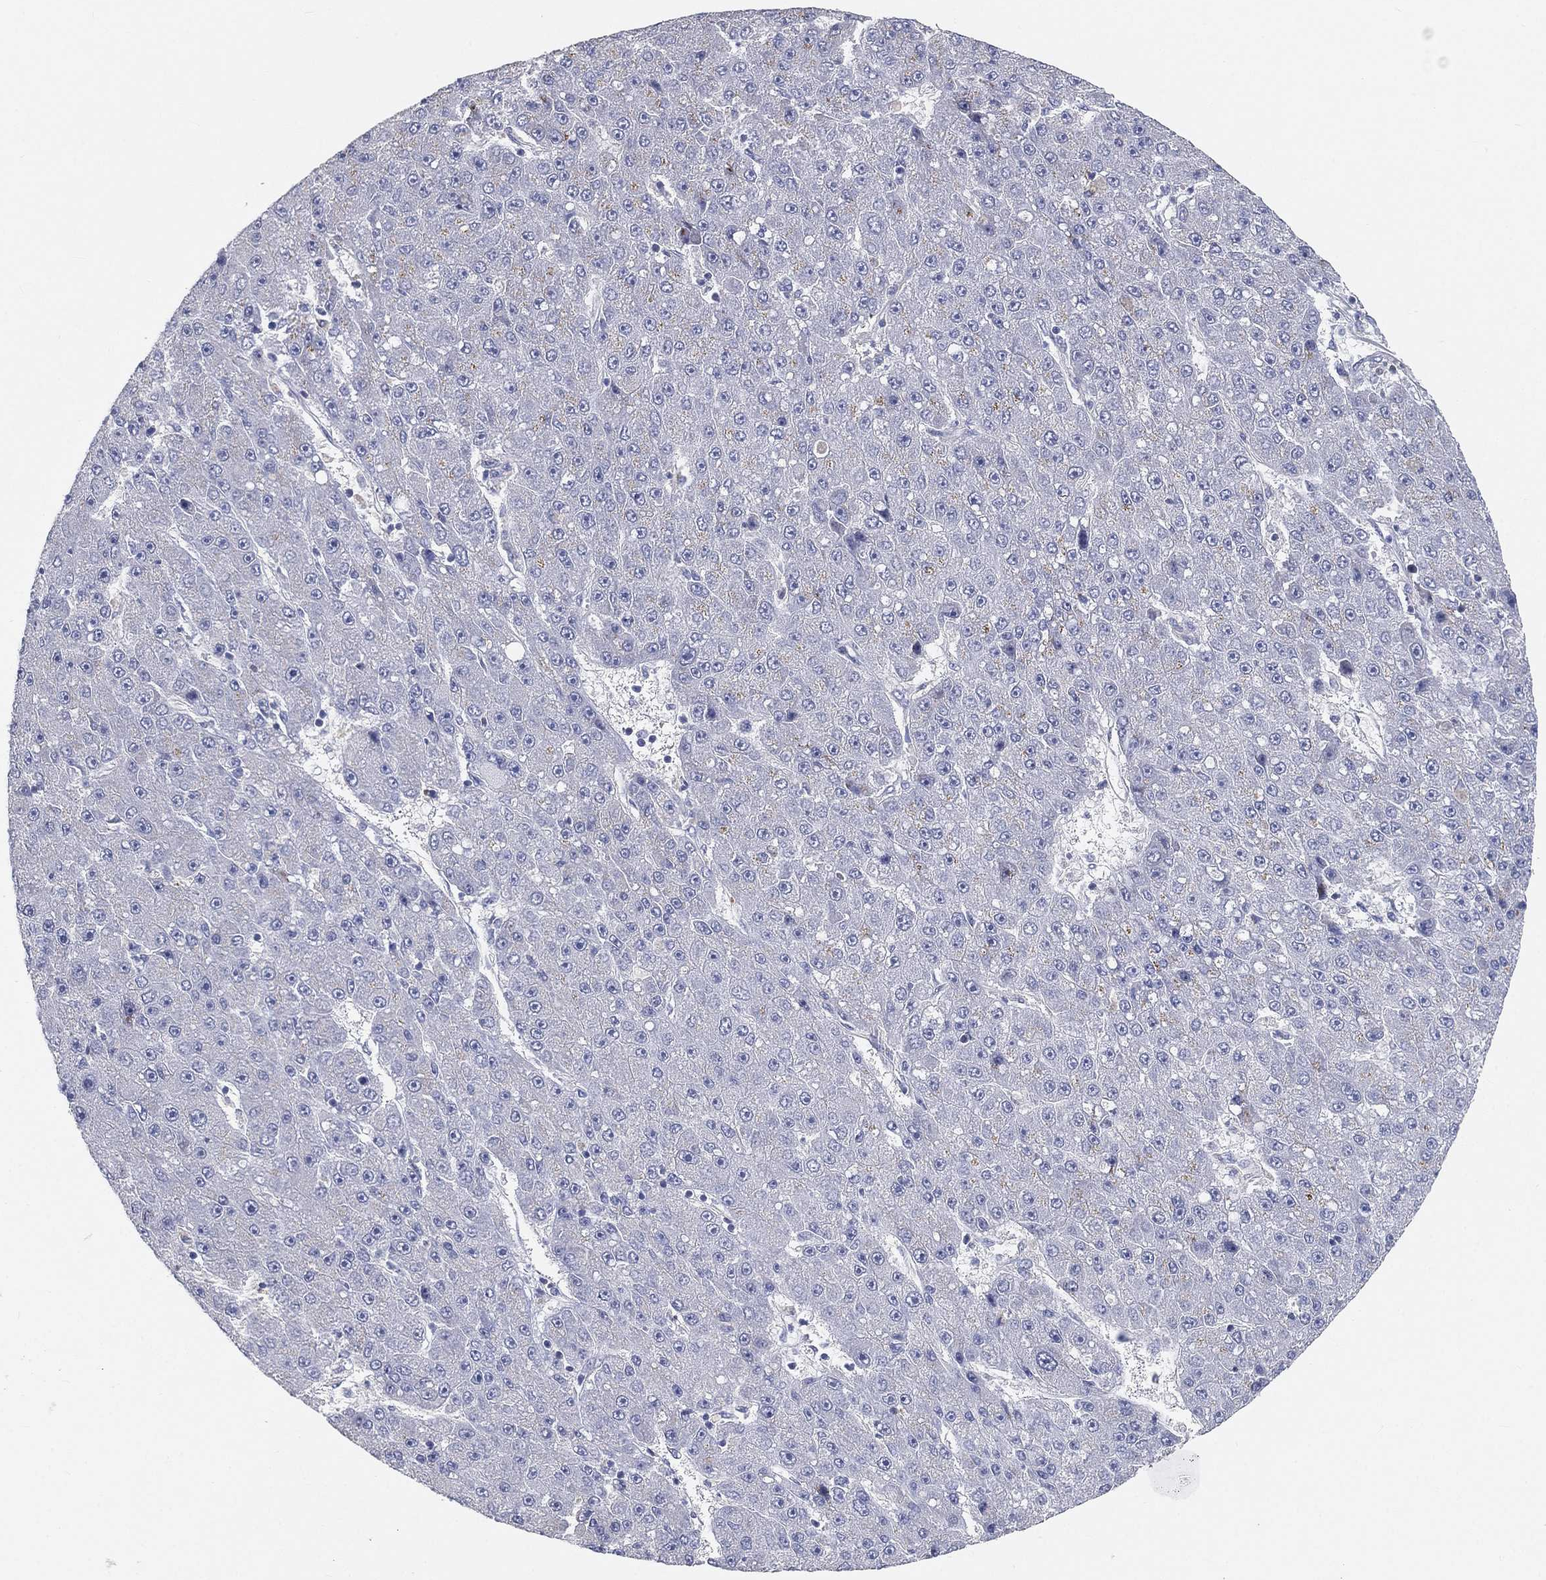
{"staining": {"intensity": "negative", "quantity": "none", "location": "none"}, "tissue": "liver cancer", "cell_type": "Tumor cells", "image_type": "cancer", "snomed": [{"axis": "morphology", "description": "Carcinoma, Hepatocellular, NOS"}, {"axis": "topography", "description": "Liver"}], "caption": "This is a histopathology image of immunohistochemistry (IHC) staining of liver cancer (hepatocellular carcinoma), which shows no staining in tumor cells.", "gene": "TMEM25", "patient": {"sex": "male", "age": 67}}